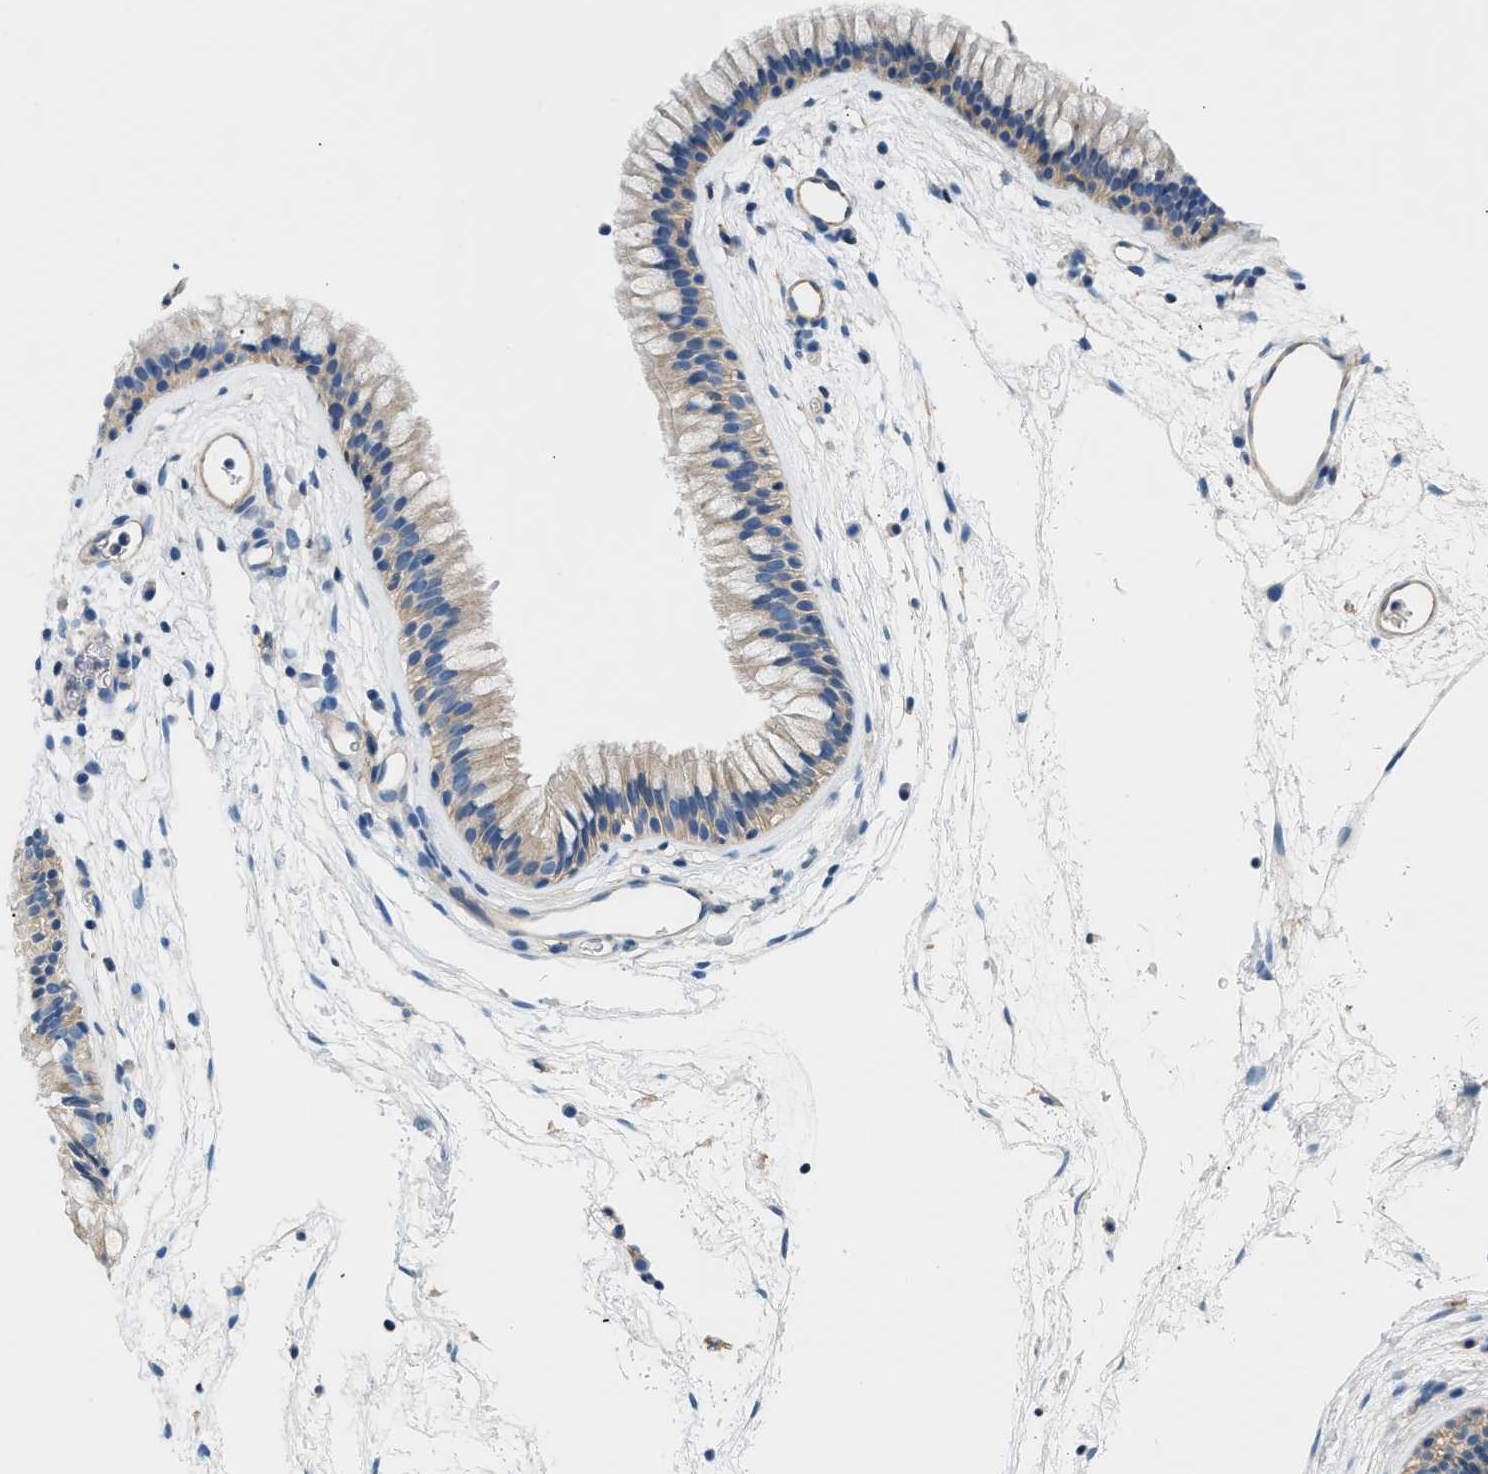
{"staining": {"intensity": "weak", "quantity": "25%-75%", "location": "cytoplasmic/membranous"}, "tissue": "nasopharynx", "cell_type": "Respiratory epithelial cells", "image_type": "normal", "snomed": [{"axis": "morphology", "description": "Normal tissue, NOS"}, {"axis": "topography", "description": "Nasopharynx"}], "caption": "The image displays staining of normal nasopharynx, revealing weak cytoplasmic/membranous protein expression (brown color) within respiratory epithelial cells. Immunohistochemistry (ihc) stains the protein of interest in brown and the nuclei are stained blue.", "gene": "ORAI1", "patient": {"sex": "male", "age": 21}}